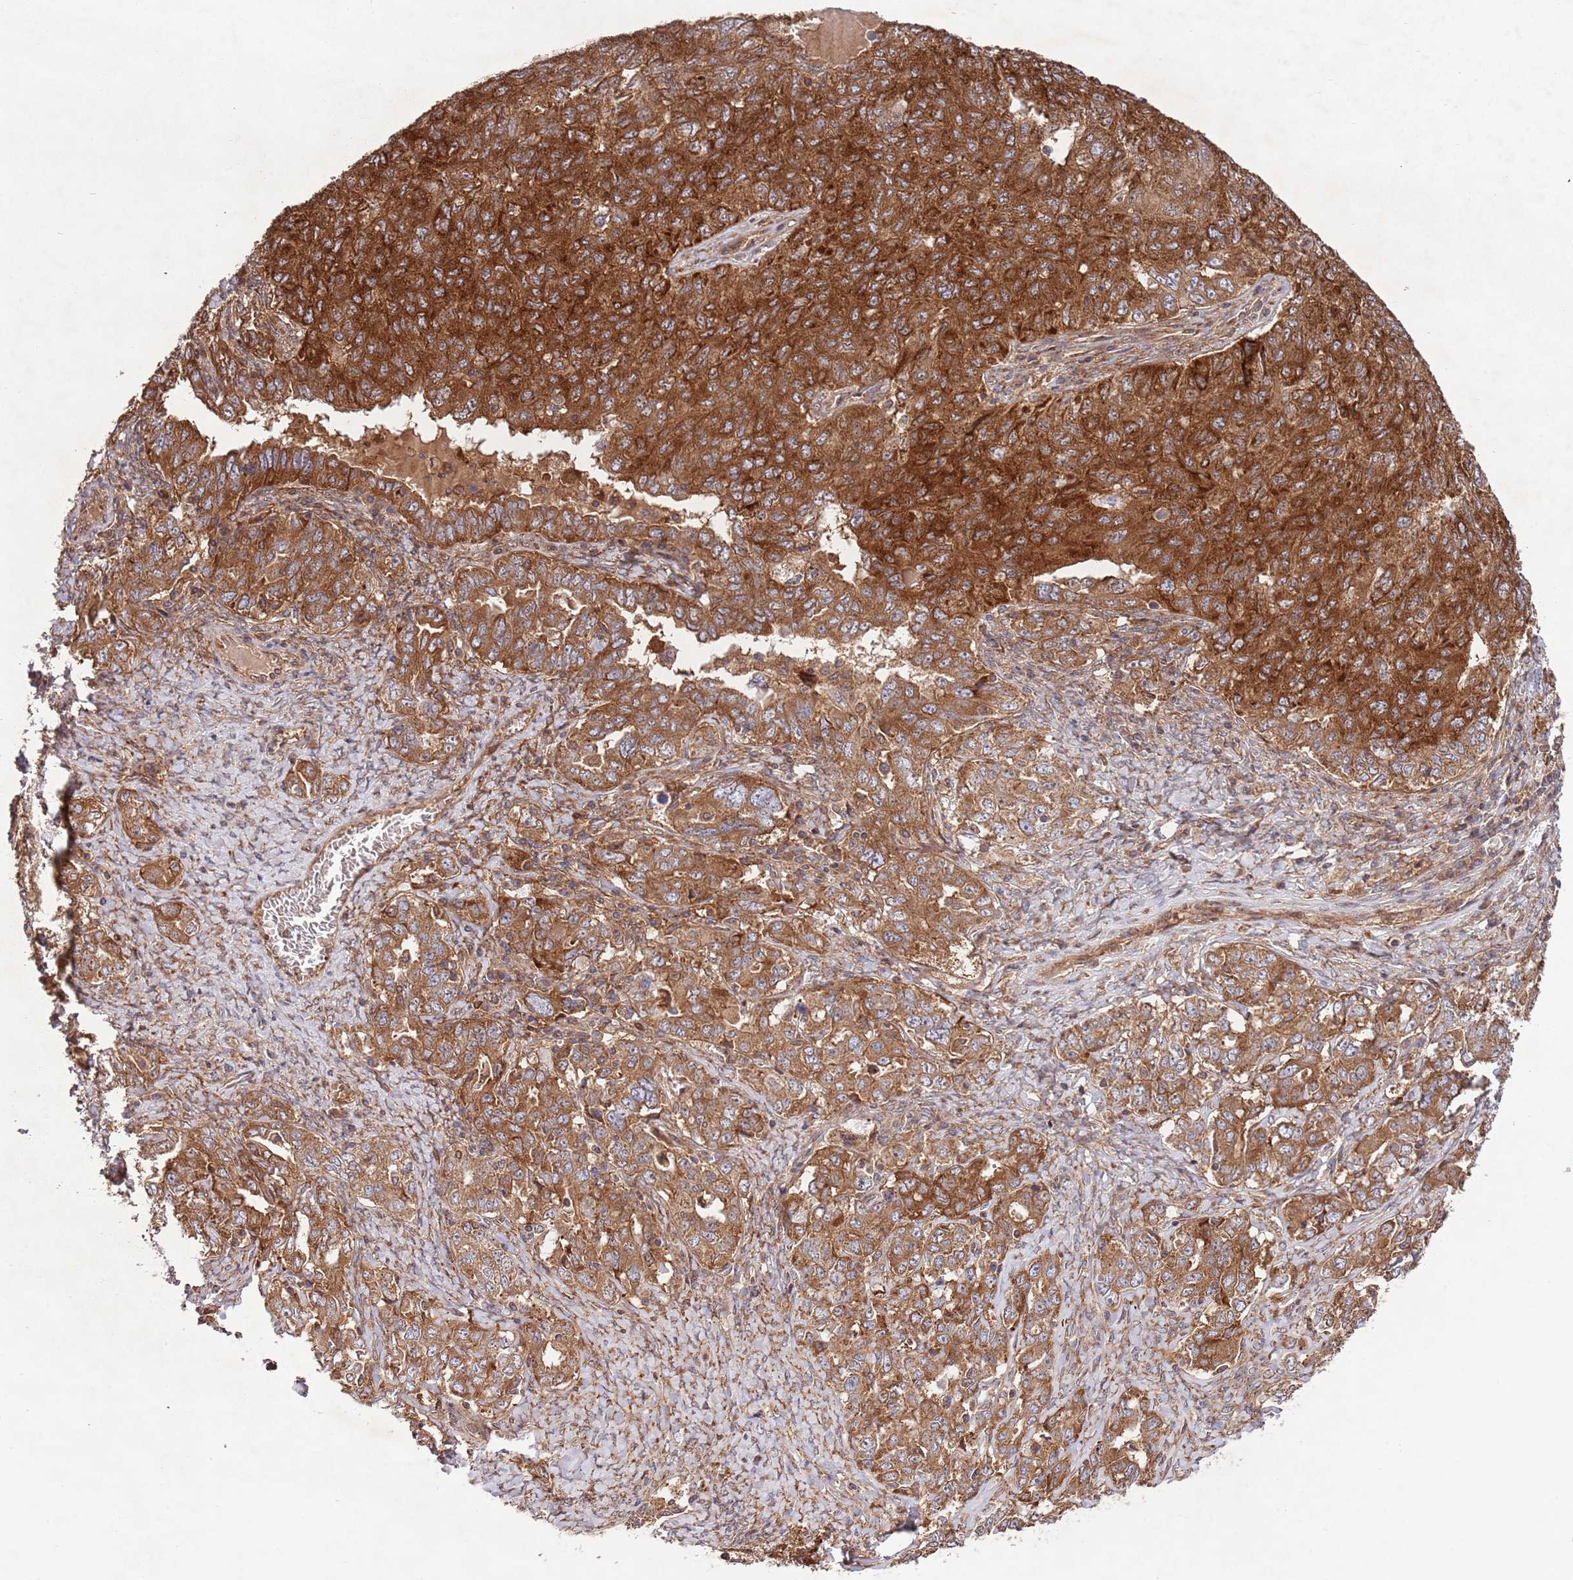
{"staining": {"intensity": "strong", "quantity": ">75%", "location": "cytoplasmic/membranous"}, "tissue": "ovarian cancer", "cell_type": "Tumor cells", "image_type": "cancer", "snomed": [{"axis": "morphology", "description": "Carcinoma, endometroid"}, {"axis": "topography", "description": "Ovary"}], "caption": "Human ovarian cancer stained with a brown dye exhibits strong cytoplasmic/membranous positive expression in approximately >75% of tumor cells.", "gene": "RNF19B", "patient": {"sex": "female", "age": 62}}